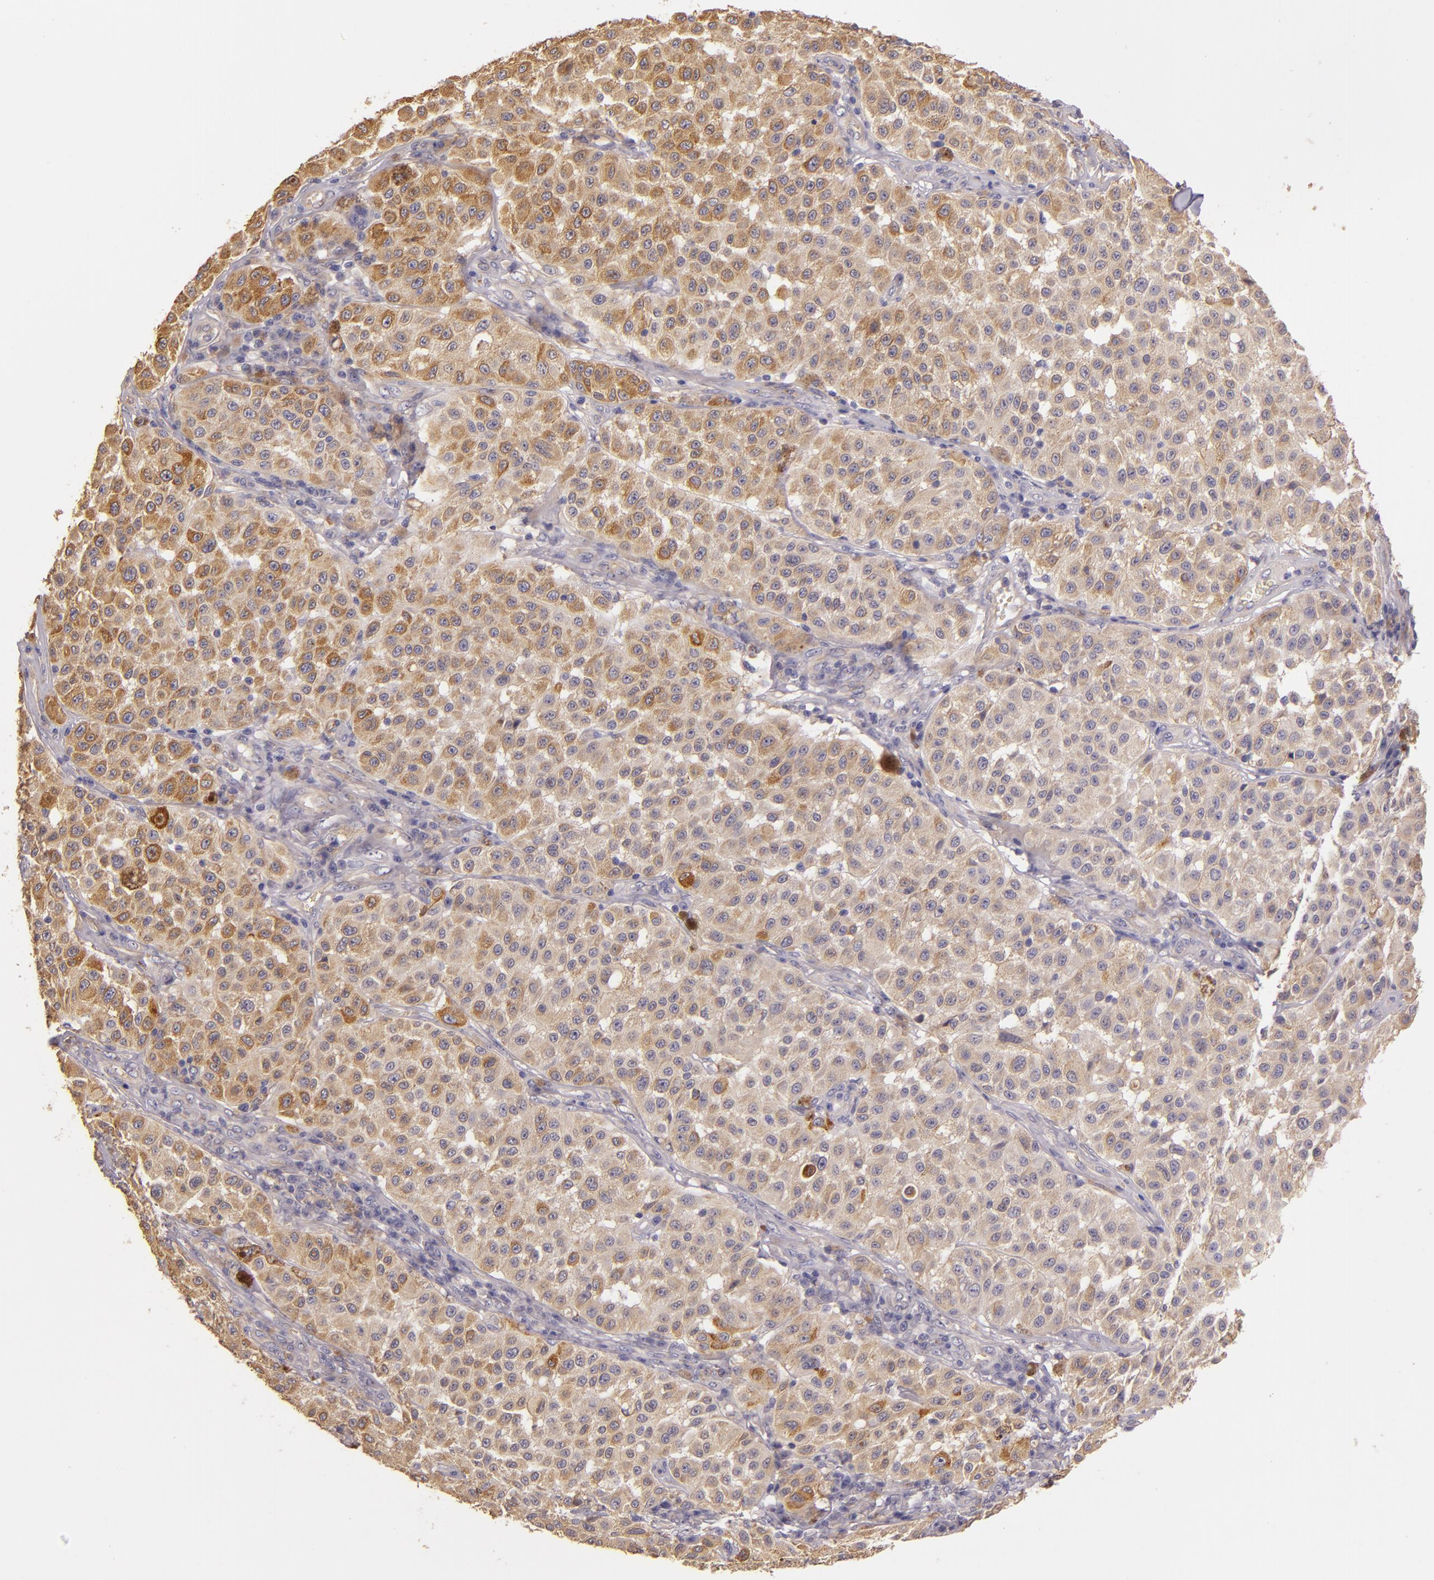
{"staining": {"intensity": "moderate", "quantity": ">75%", "location": "cytoplasmic/membranous"}, "tissue": "melanoma", "cell_type": "Tumor cells", "image_type": "cancer", "snomed": [{"axis": "morphology", "description": "Malignant melanoma, NOS"}, {"axis": "topography", "description": "Skin"}], "caption": "Immunohistochemical staining of human malignant melanoma exhibits moderate cytoplasmic/membranous protein expression in approximately >75% of tumor cells. (Stains: DAB (3,3'-diaminobenzidine) in brown, nuclei in blue, Microscopy: brightfield microscopy at high magnification).", "gene": "CTSF", "patient": {"sex": "female", "age": 64}}